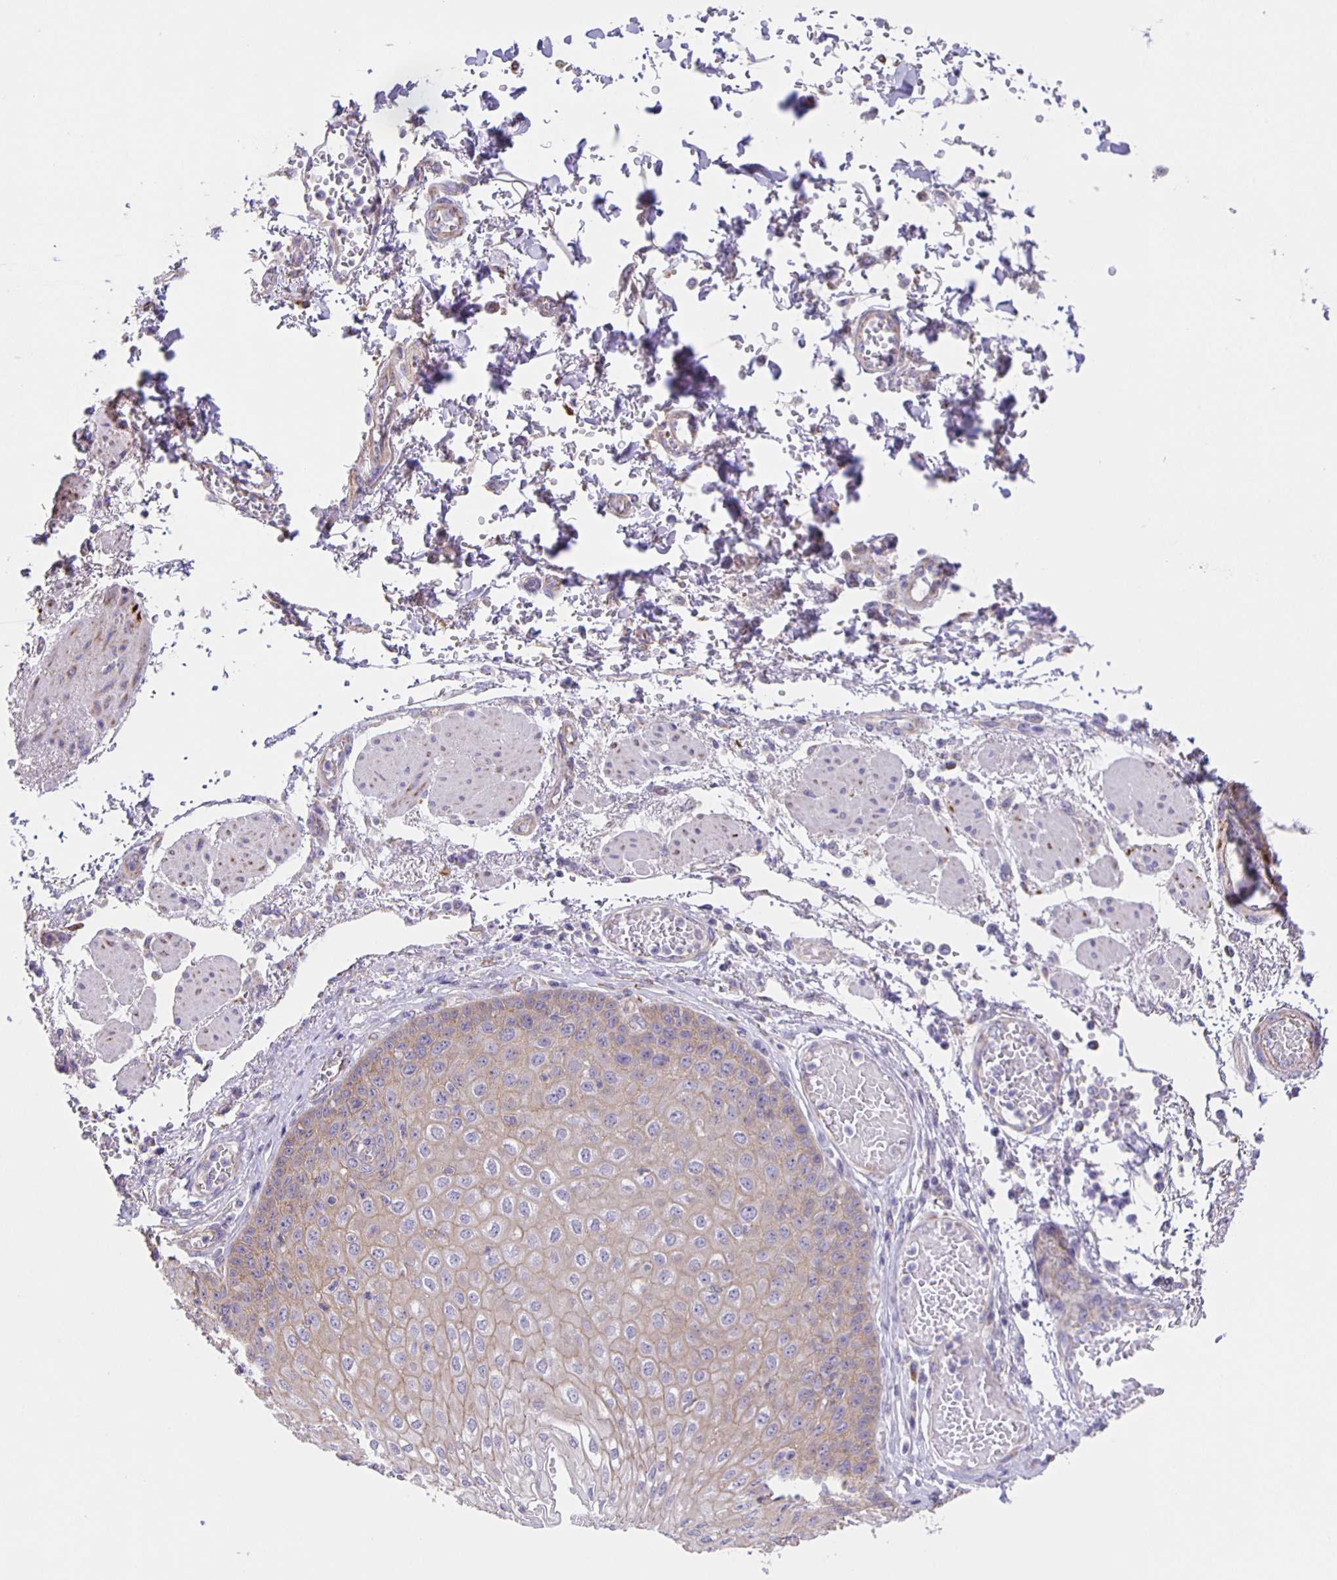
{"staining": {"intensity": "weak", "quantity": "25%-75%", "location": "cytoplasmic/membranous"}, "tissue": "esophagus", "cell_type": "Squamous epithelial cells", "image_type": "normal", "snomed": [{"axis": "morphology", "description": "Normal tissue, NOS"}, {"axis": "morphology", "description": "Adenocarcinoma, NOS"}, {"axis": "topography", "description": "Esophagus"}], "caption": "Immunohistochemistry of benign esophagus exhibits low levels of weak cytoplasmic/membranous expression in approximately 25%-75% of squamous epithelial cells. (Brightfield microscopy of DAB IHC at high magnification).", "gene": "JMJD4", "patient": {"sex": "male", "age": 81}}